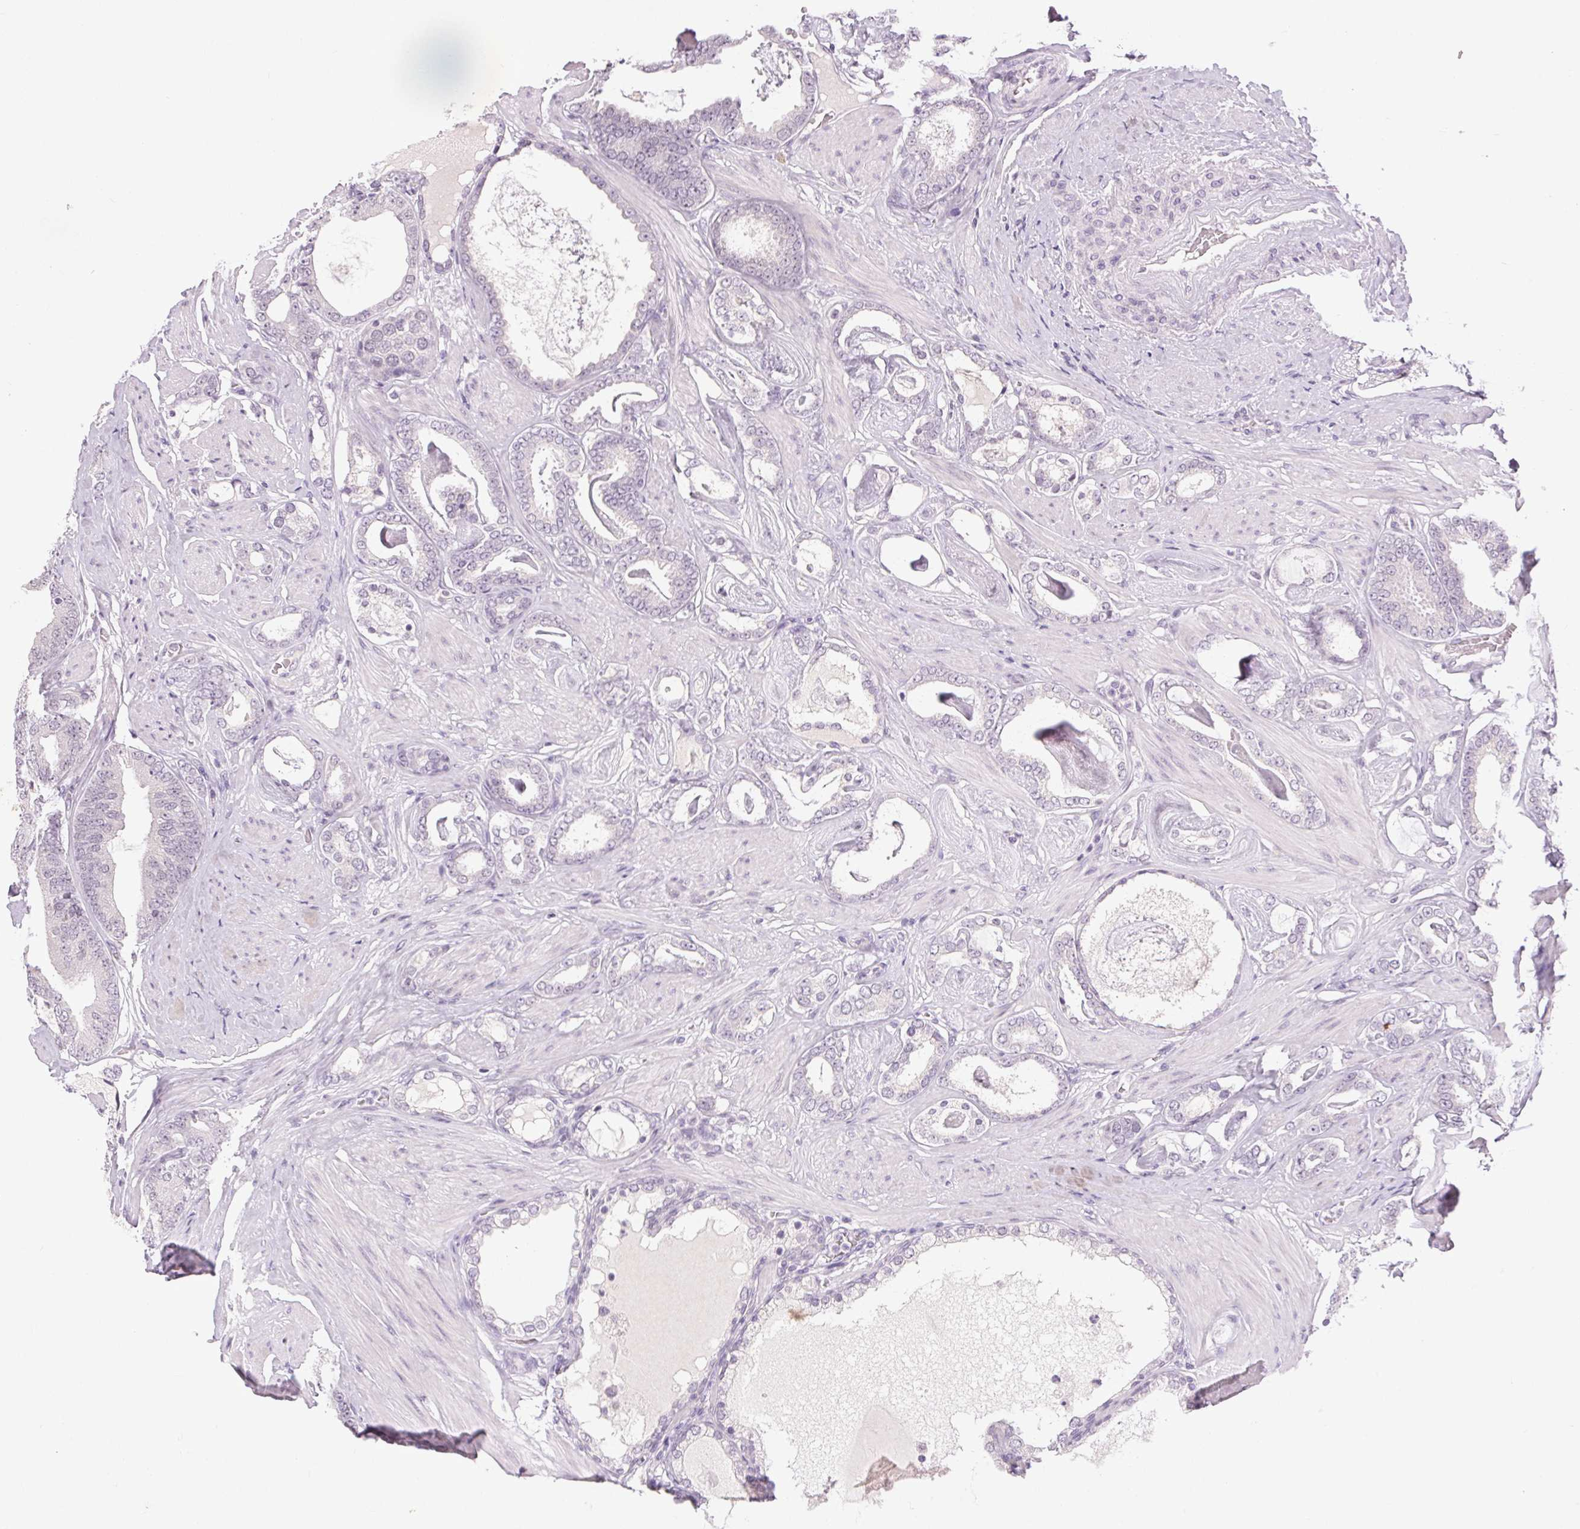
{"staining": {"intensity": "negative", "quantity": "none", "location": "none"}, "tissue": "prostate cancer", "cell_type": "Tumor cells", "image_type": "cancer", "snomed": [{"axis": "morphology", "description": "Adenocarcinoma, High grade"}, {"axis": "topography", "description": "Prostate"}], "caption": "The micrograph shows no significant expression in tumor cells of prostate cancer.", "gene": "FAM168A", "patient": {"sex": "male", "age": 63}}